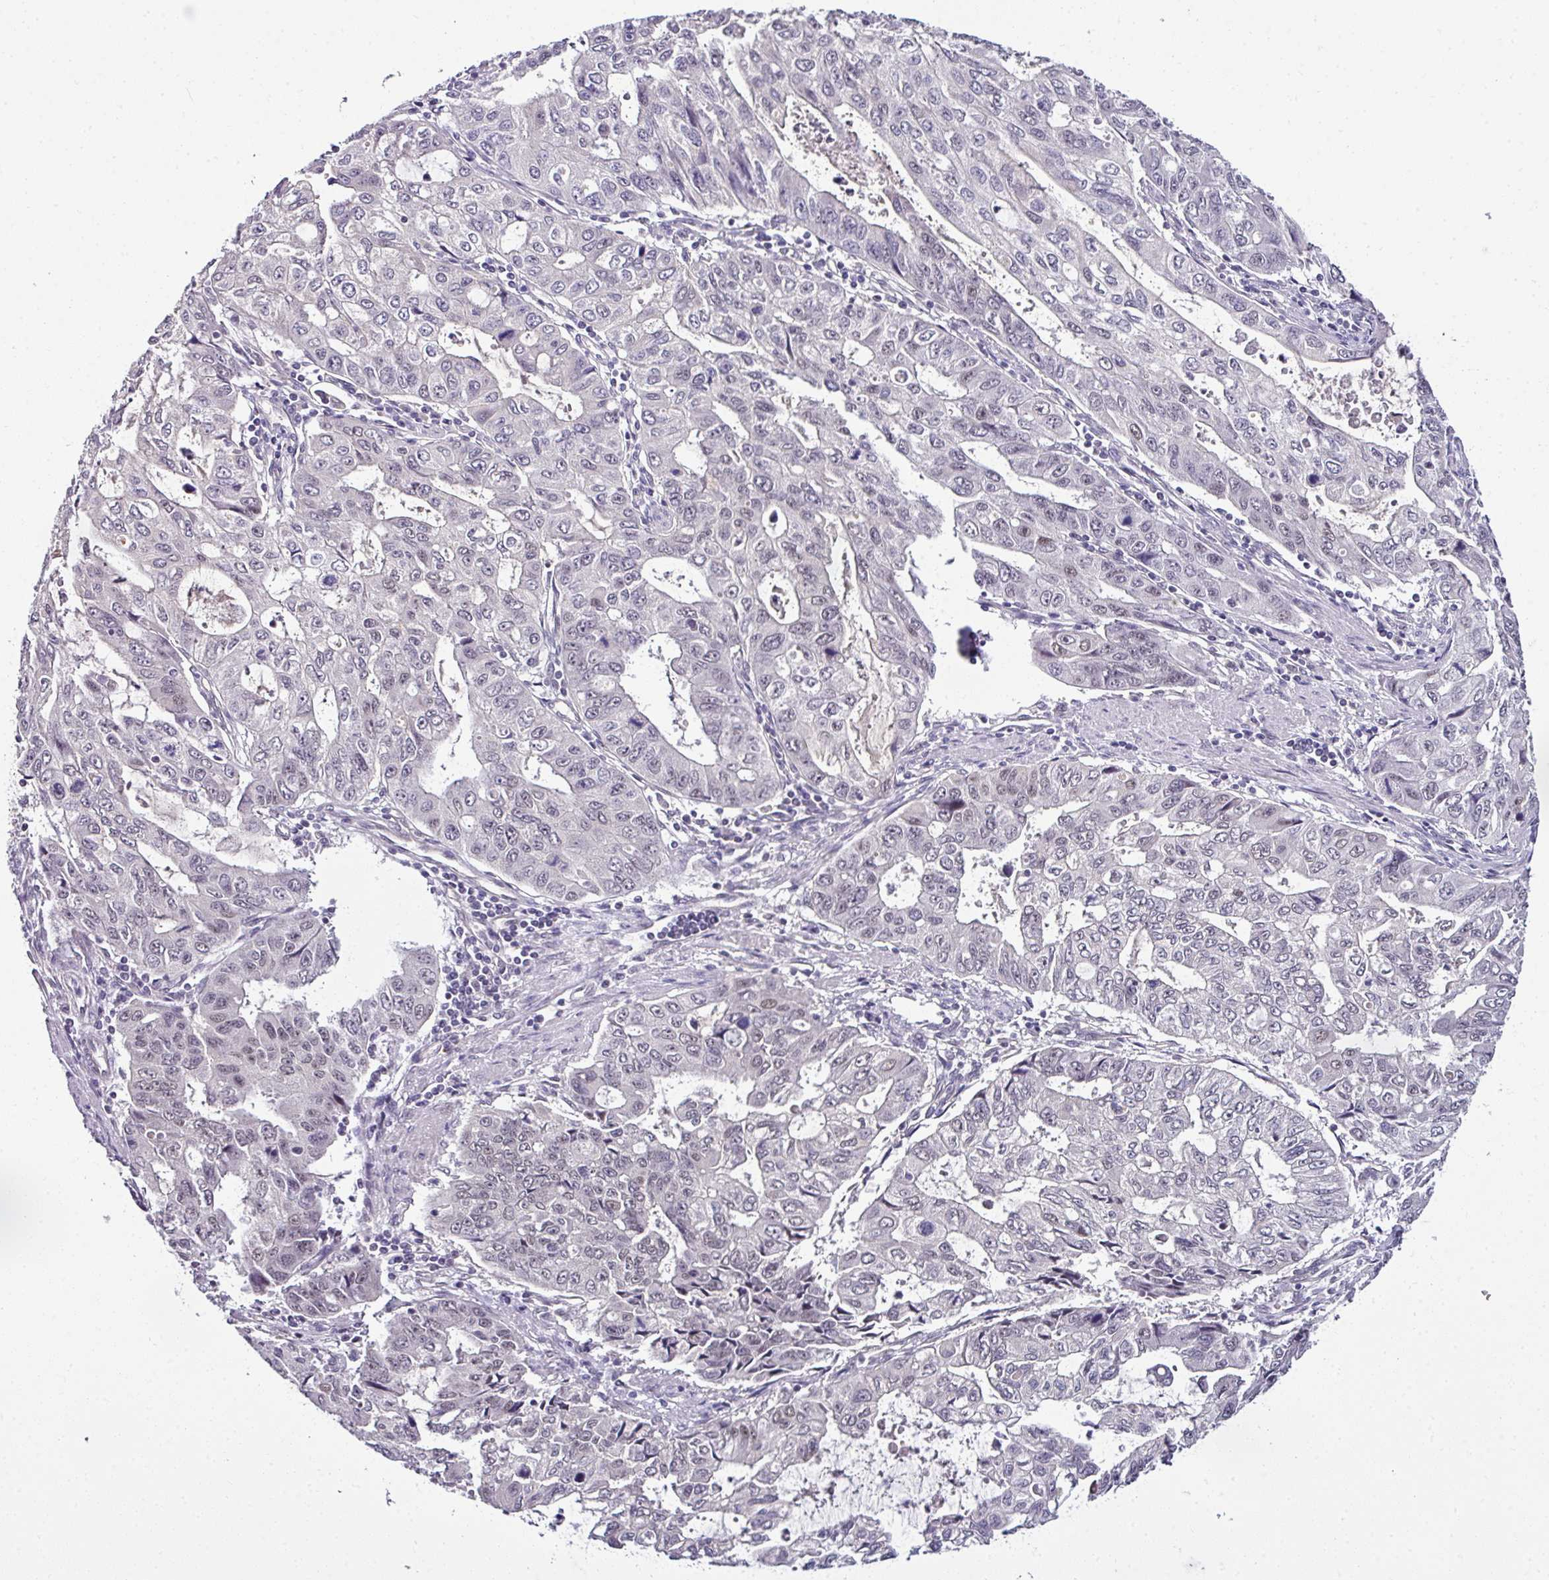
{"staining": {"intensity": "negative", "quantity": "none", "location": "none"}, "tissue": "stomach cancer", "cell_type": "Tumor cells", "image_type": "cancer", "snomed": [{"axis": "morphology", "description": "Adenocarcinoma, NOS"}, {"axis": "topography", "description": "Stomach, upper"}], "caption": "This histopathology image is of stomach cancer (adenocarcinoma) stained with immunohistochemistry (IHC) to label a protein in brown with the nuclei are counter-stained blue. There is no staining in tumor cells.", "gene": "NAPSA", "patient": {"sex": "female", "age": 52}}